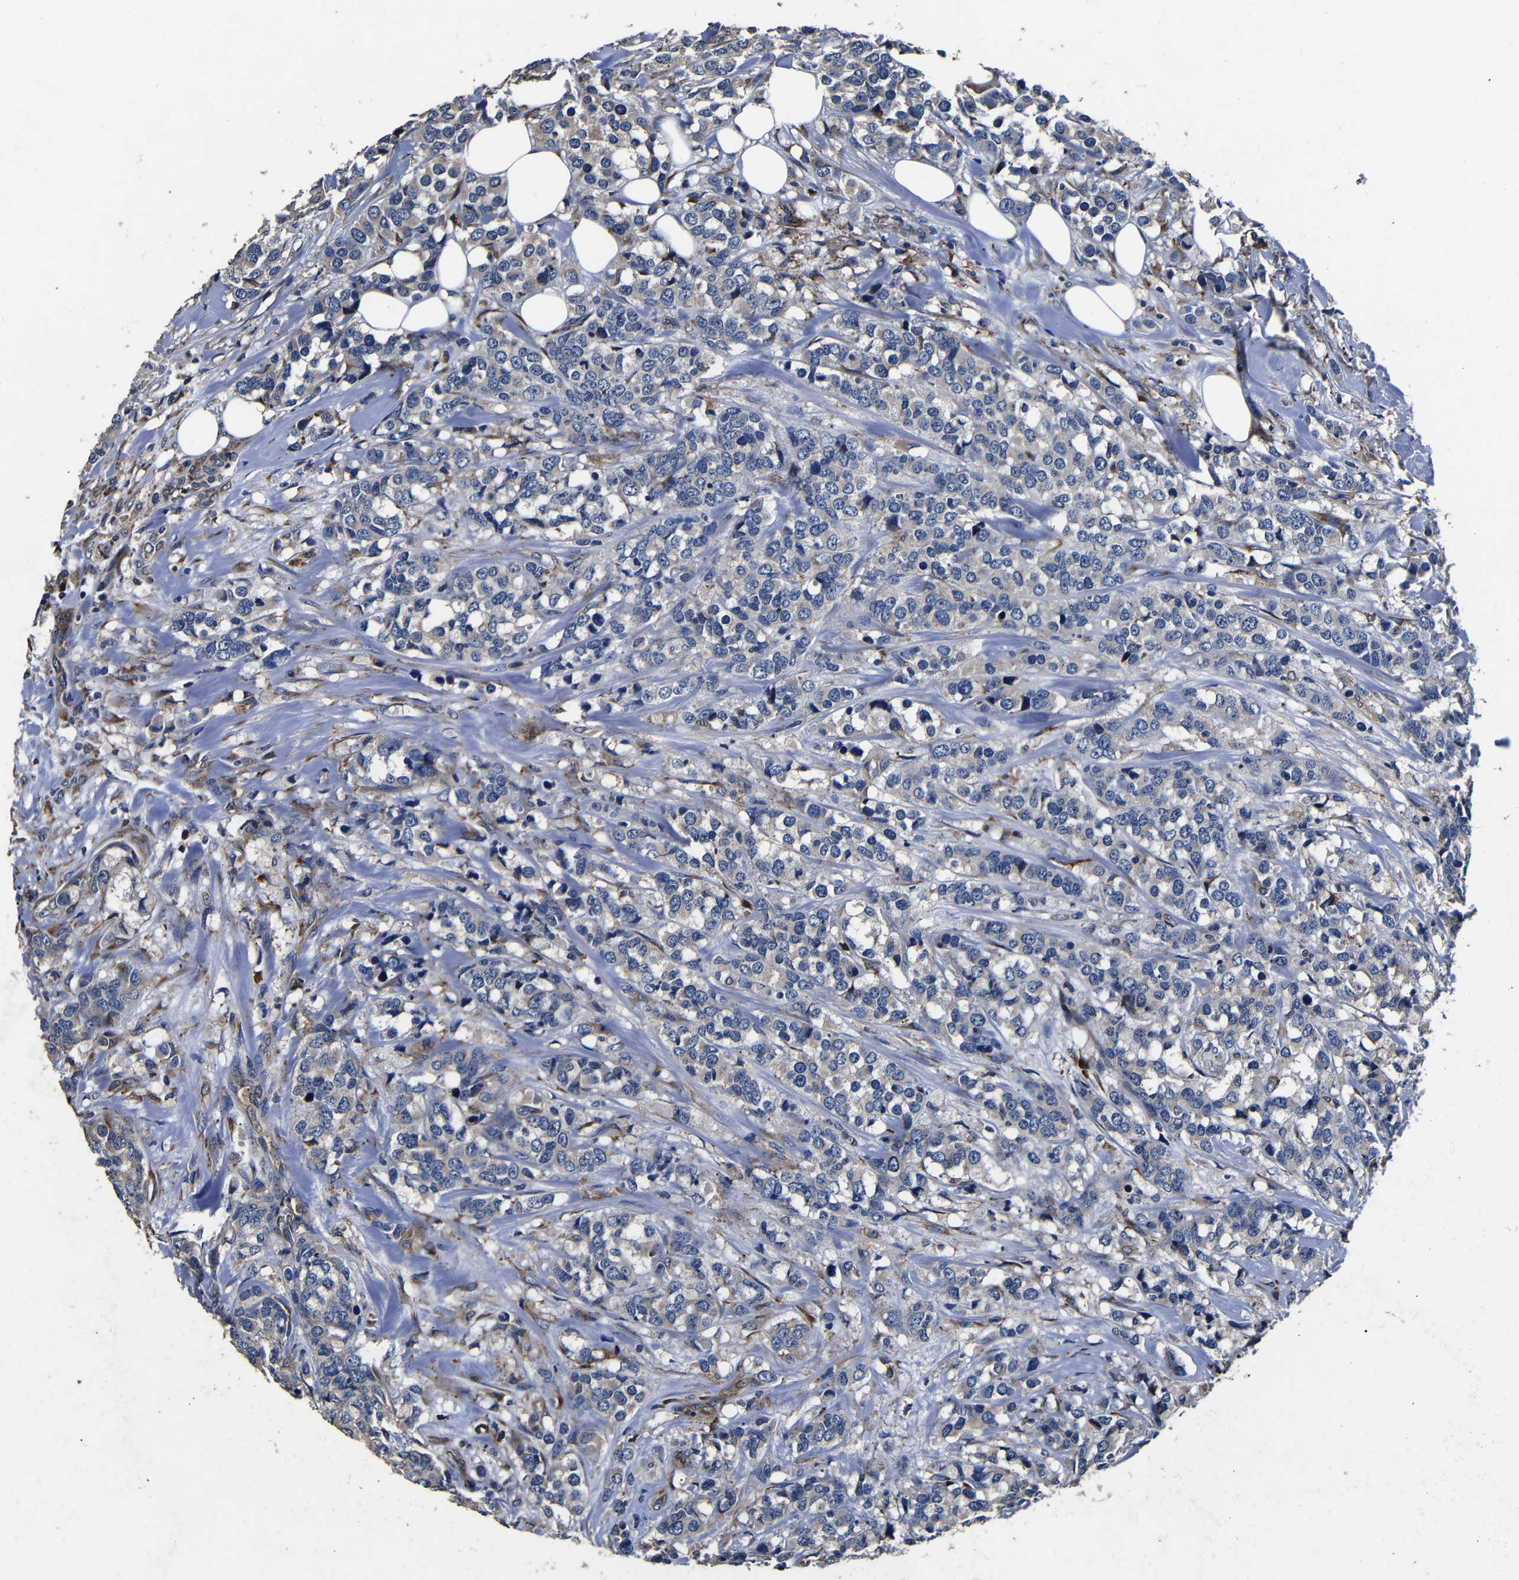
{"staining": {"intensity": "negative", "quantity": "none", "location": "none"}, "tissue": "breast cancer", "cell_type": "Tumor cells", "image_type": "cancer", "snomed": [{"axis": "morphology", "description": "Lobular carcinoma"}, {"axis": "topography", "description": "Breast"}], "caption": "A photomicrograph of human breast cancer (lobular carcinoma) is negative for staining in tumor cells.", "gene": "SCN9A", "patient": {"sex": "female", "age": 59}}